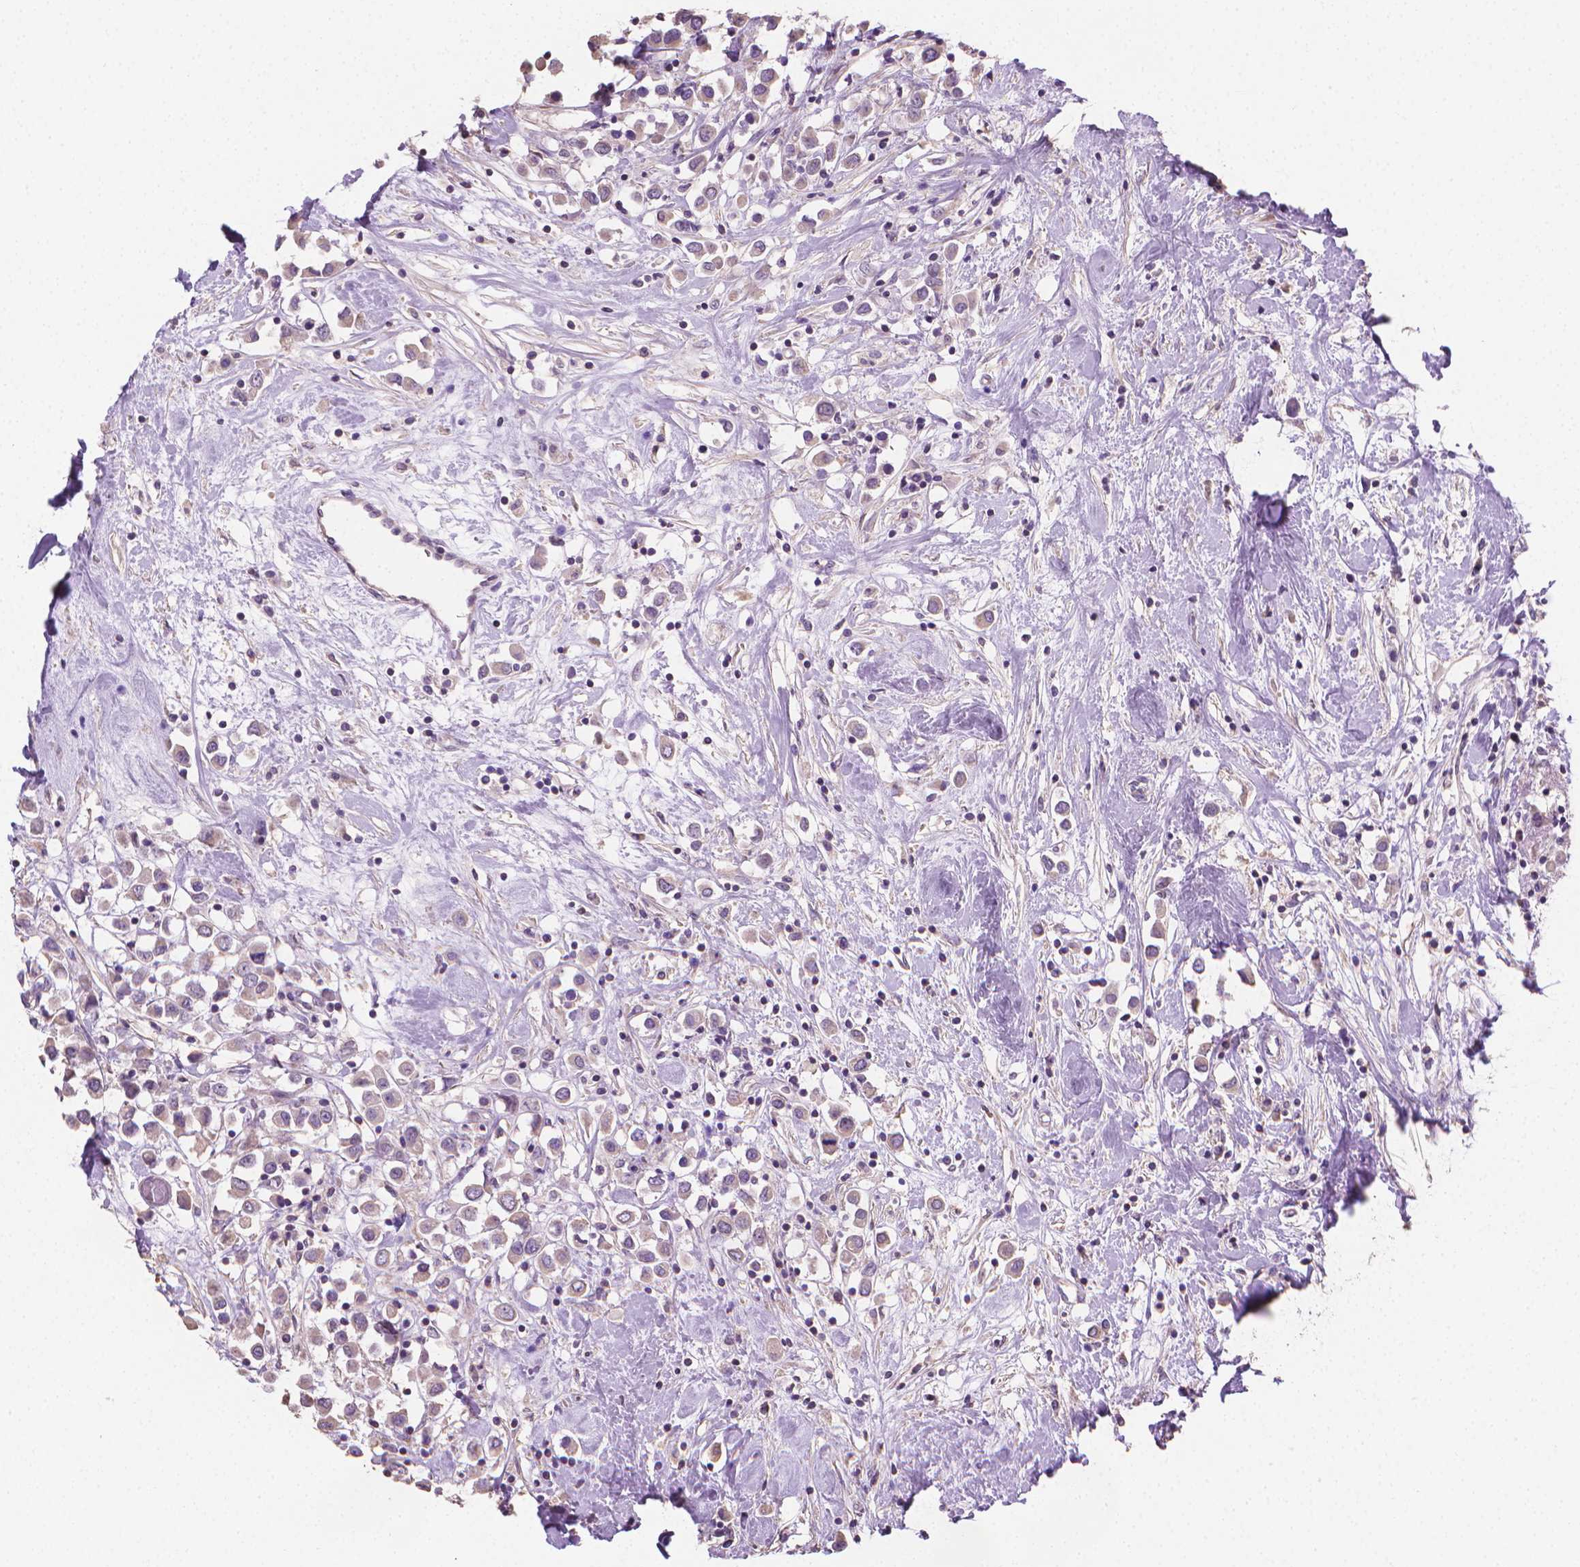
{"staining": {"intensity": "negative", "quantity": "none", "location": "none"}, "tissue": "breast cancer", "cell_type": "Tumor cells", "image_type": "cancer", "snomed": [{"axis": "morphology", "description": "Duct carcinoma"}, {"axis": "topography", "description": "Breast"}], "caption": "The immunohistochemistry micrograph has no significant expression in tumor cells of breast invasive ductal carcinoma tissue.", "gene": "CATIP", "patient": {"sex": "female", "age": 61}}